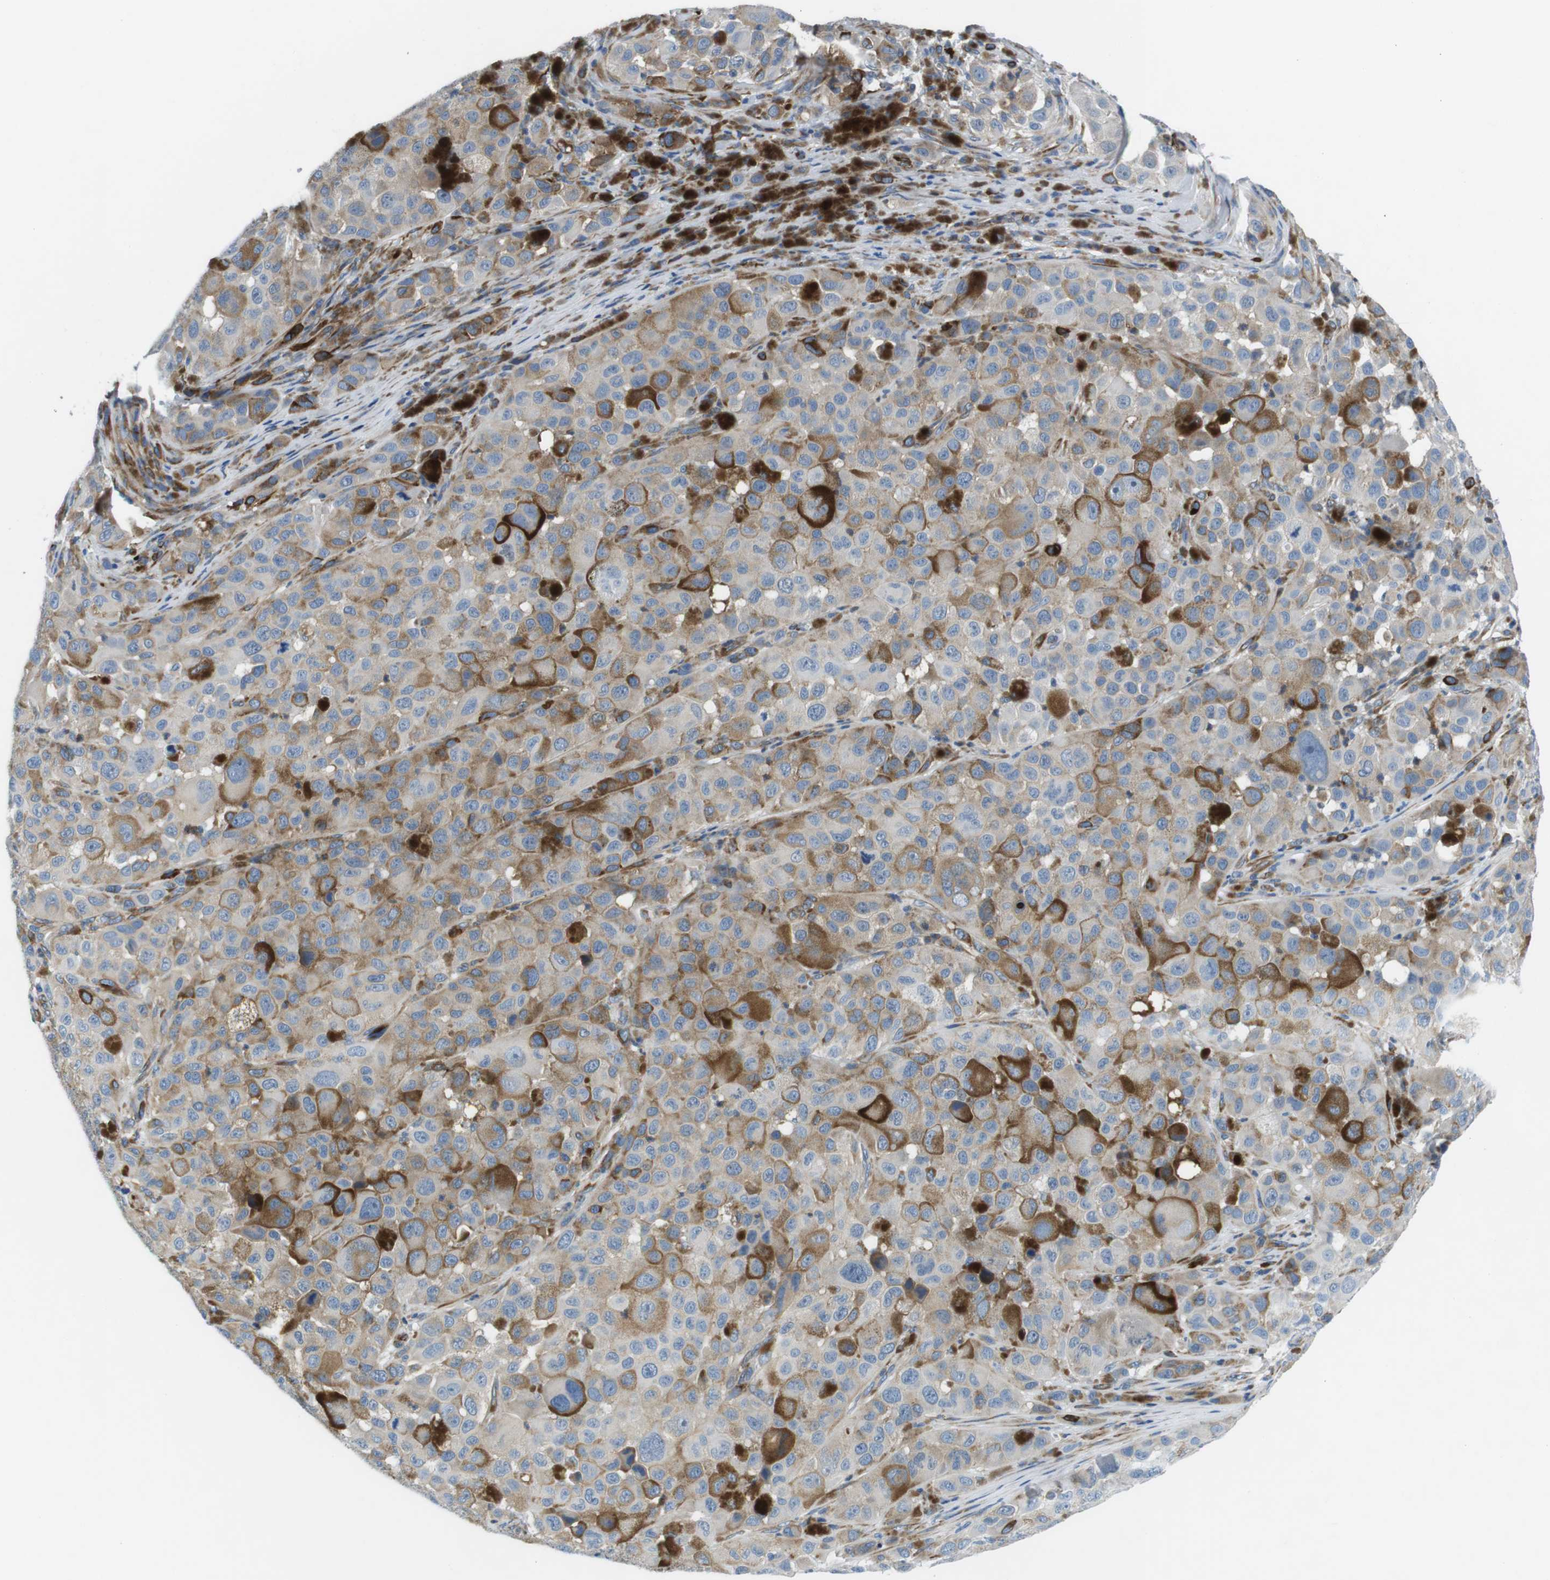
{"staining": {"intensity": "moderate", "quantity": "25%-75%", "location": "cytoplasmic/membranous"}, "tissue": "melanoma", "cell_type": "Tumor cells", "image_type": "cancer", "snomed": [{"axis": "morphology", "description": "Malignant melanoma, NOS"}, {"axis": "topography", "description": "Skin"}], "caption": "Immunohistochemical staining of human melanoma demonstrates medium levels of moderate cytoplasmic/membranous protein expression in about 25%-75% of tumor cells. The protein of interest is shown in brown color, while the nuclei are stained blue.", "gene": "EMP2", "patient": {"sex": "male", "age": 96}}